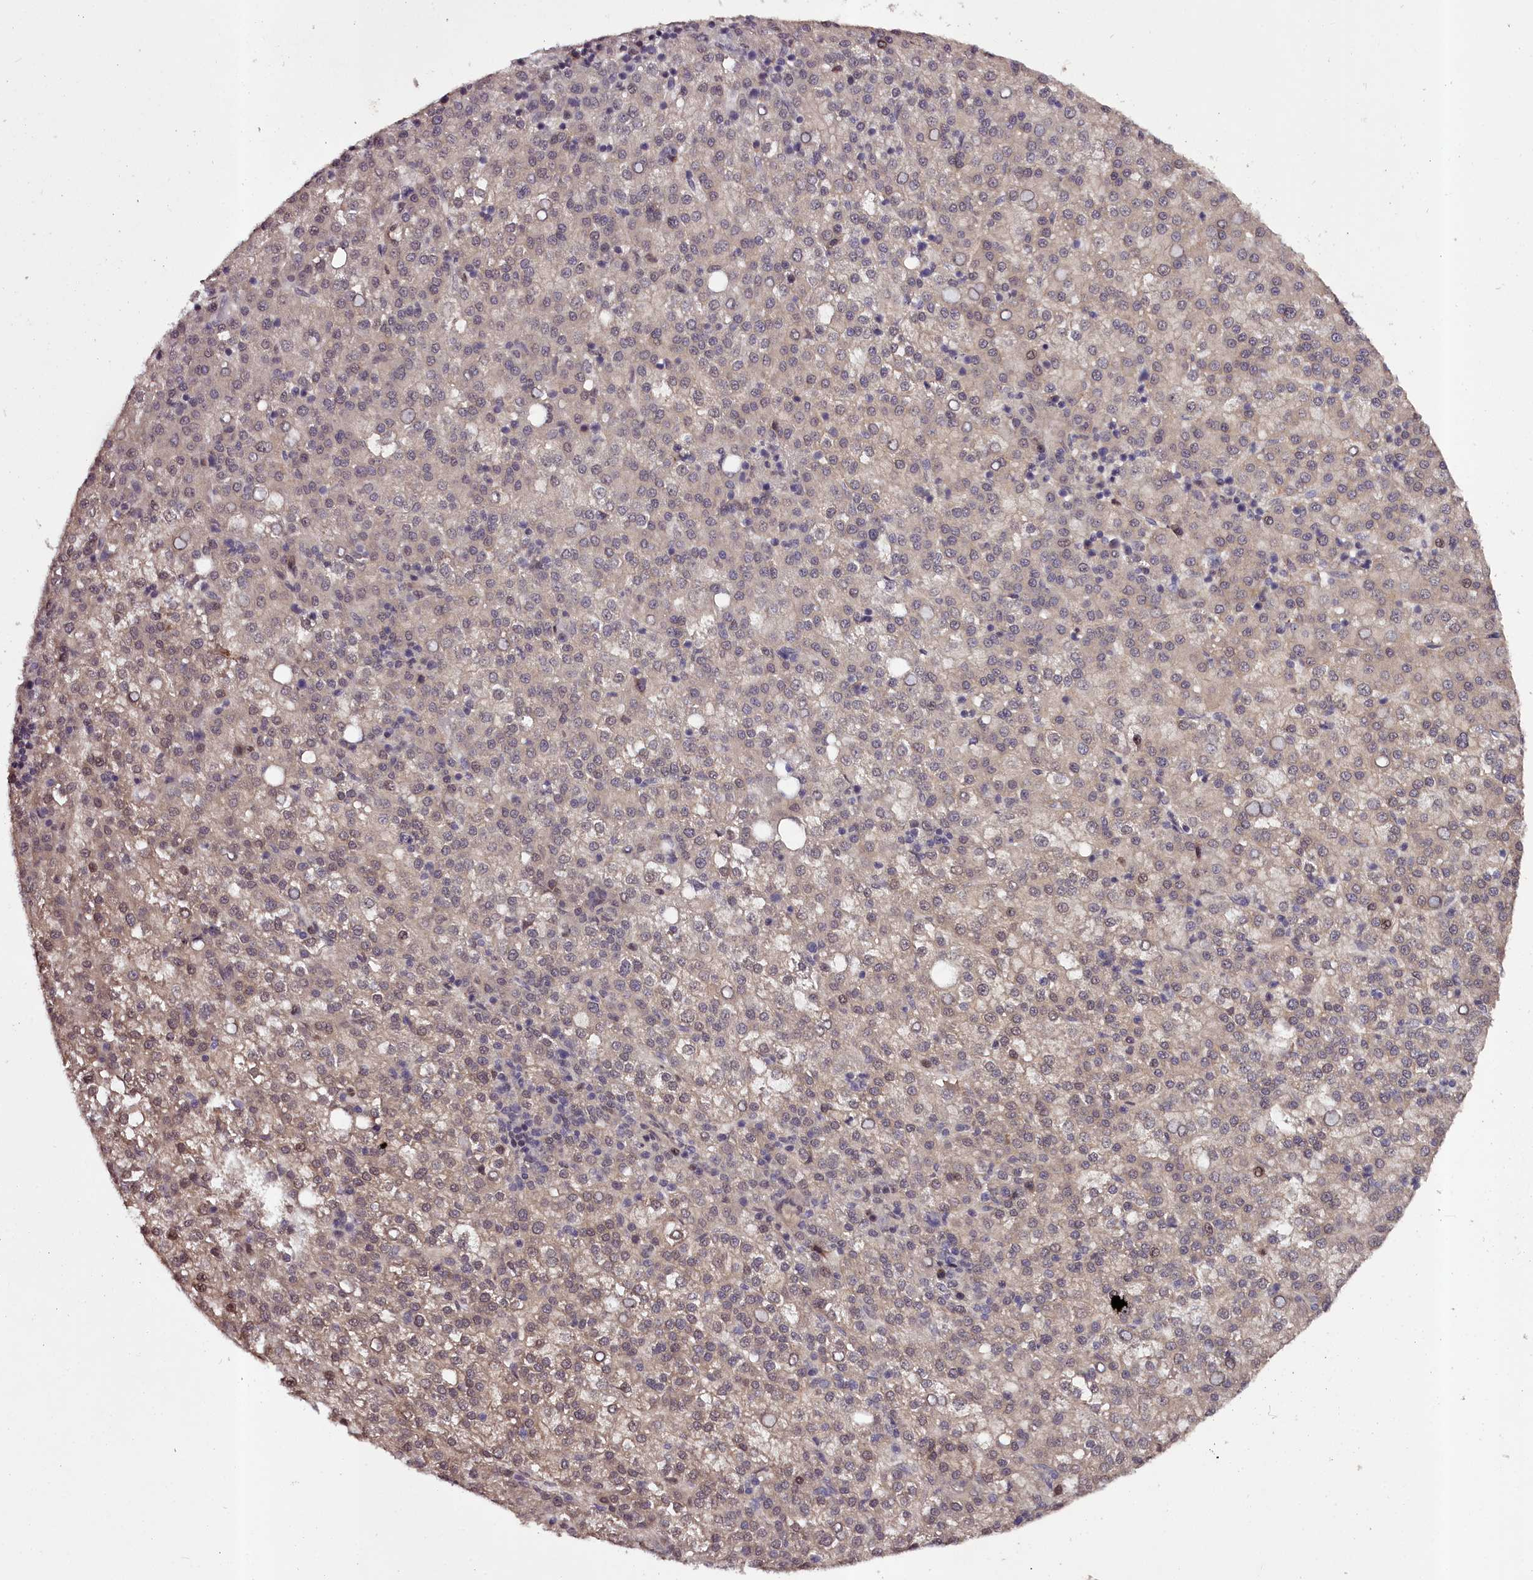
{"staining": {"intensity": "moderate", "quantity": "<25%", "location": "nuclear"}, "tissue": "liver cancer", "cell_type": "Tumor cells", "image_type": "cancer", "snomed": [{"axis": "morphology", "description": "Carcinoma, Hepatocellular, NOS"}, {"axis": "topography", "description": "Liver"}], "caption": "The histopathology image displays a brown stain indicating the presence of a protein in the nuclear of tumor cells in hepatocellular carcinoma (liver).", "gene": "MAML3", "patient": {"sex": "female", "age": 58}}